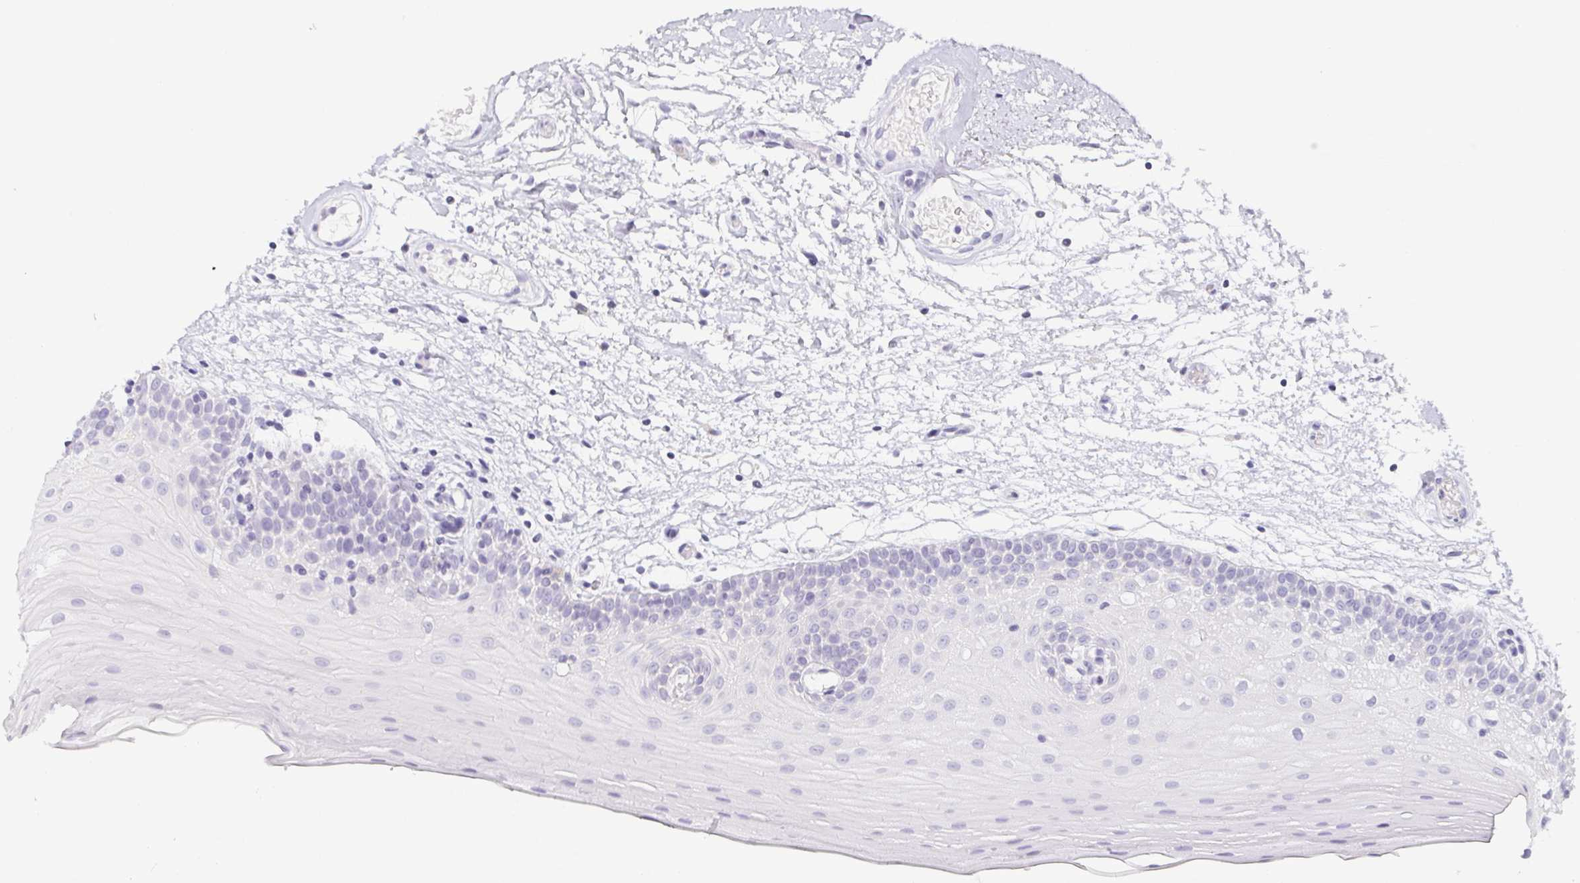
{"staining": {"intensity": "negative", "quantity": "none", "location": "none"}, "tissue": "oral mucosa", "cell_type": "Squamous epithelial cells", "image_type": "normal", "snomed": [{"axis": "morphology", "description": "Normal tissue, NOS"}, {"axis": "morphology", "description": "Squamous cell carcinoma, NOS"}, {"axis": "topography", "description": "Oral tissue"}, {"axis": "topography", "description": "Tounge, NOS"}, {"axis": "topography", "description": "Head-Neck"}], "caption": "An IHC photomicrograph of unremarkable oral mucosa is shown. There is no staining in squamous epithelial cells of oral mucosa.", "gene": "PRR27", "patient": {"sex": "male", "age": 62}}